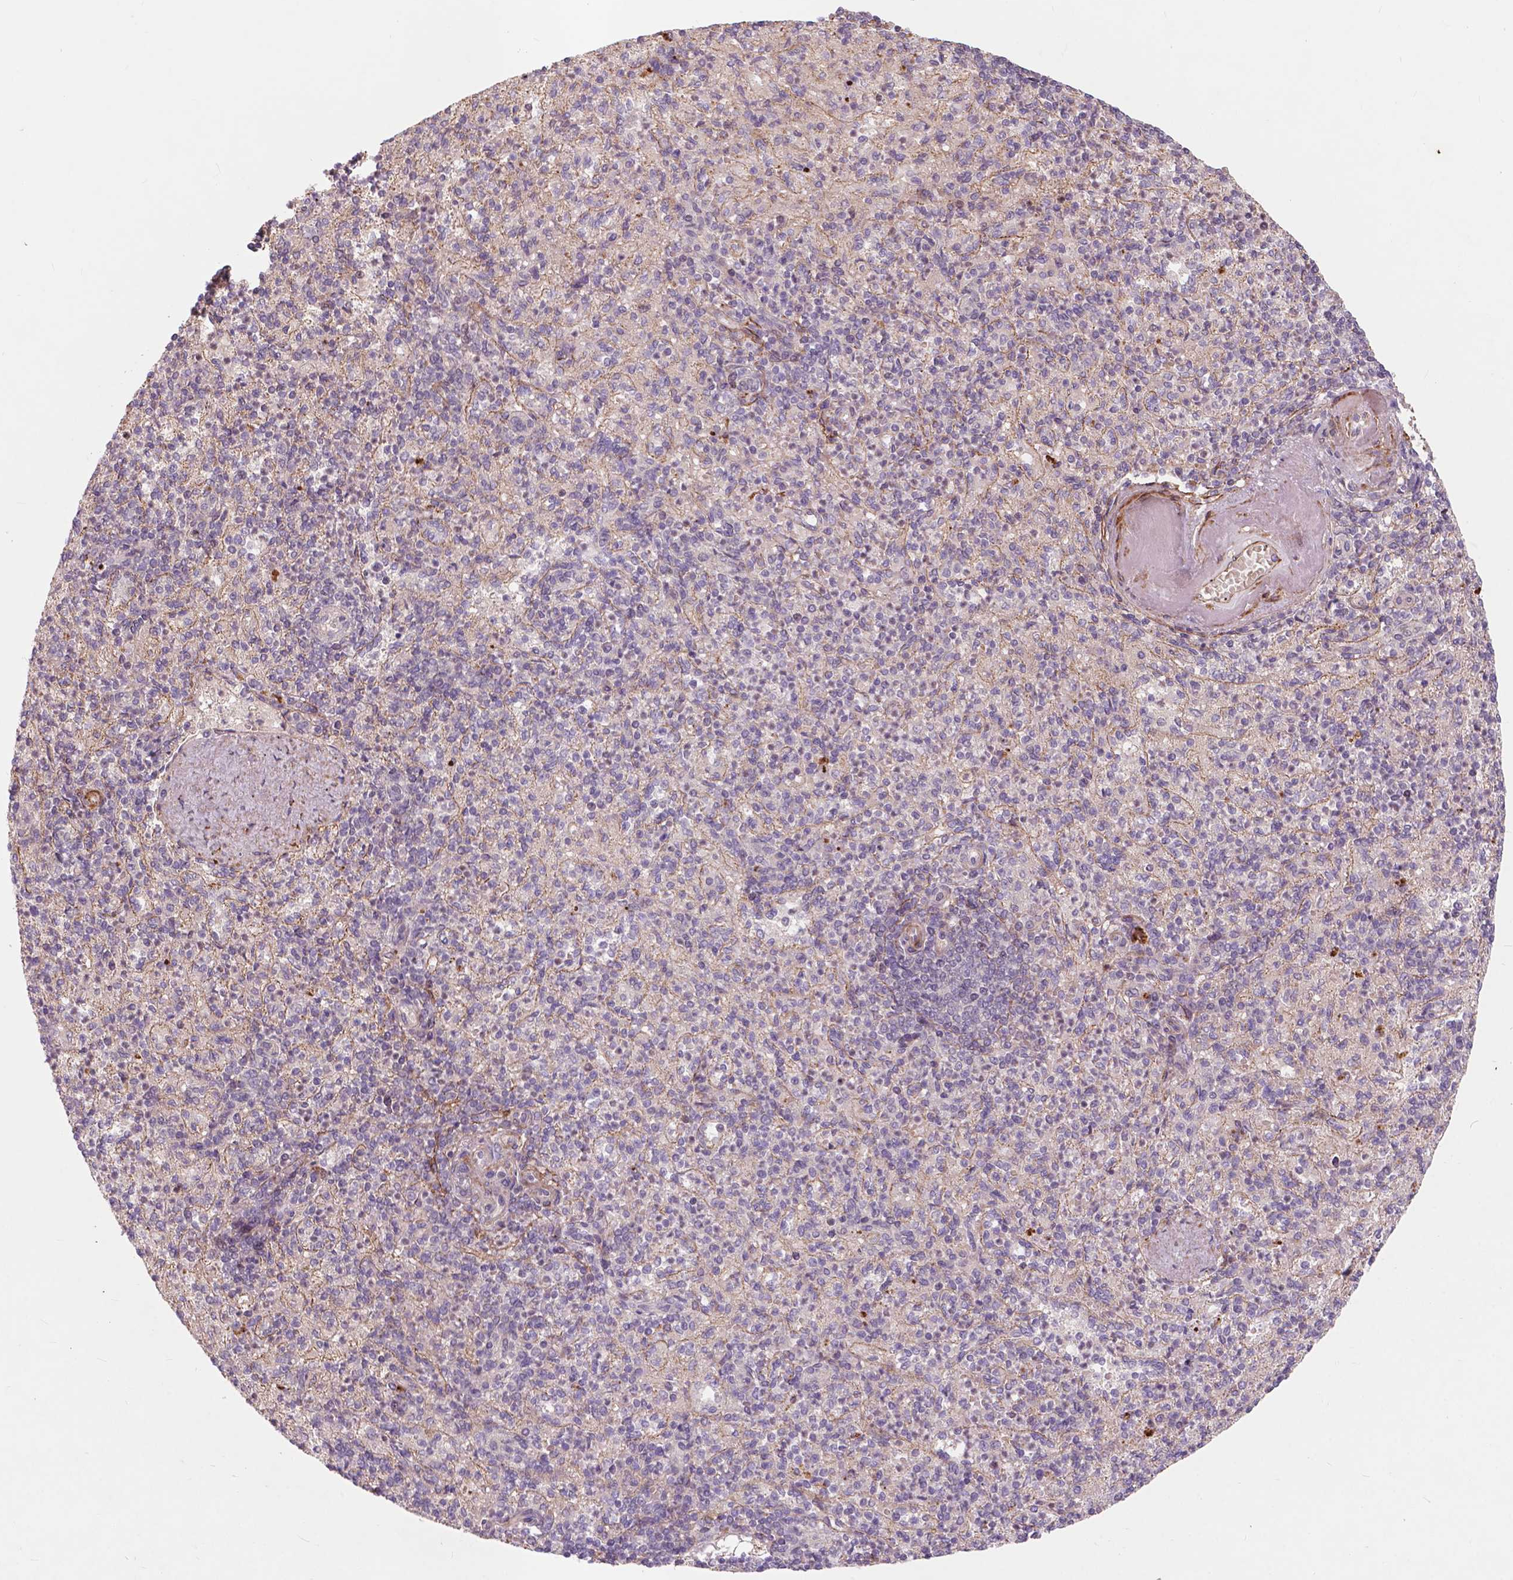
{"staining": {"intensity": "negative", "quantity": "none", "location": "none"}, "tissue": "spleen", "cell_type": "Cells in red pulp", "image_type": "normal", "snomed": [{"axis": "morphology", "description": "Normal tissue, NOS"}, {"axis": "topography", "description": "Spleen"}], "caption": "IHC image of unremarkable spleen stained for a protein (brown), which demonstrates no expression in cells in red pulp.", "gene": "RFPL4B", "patient": {"sex": "female", "age": 74}}